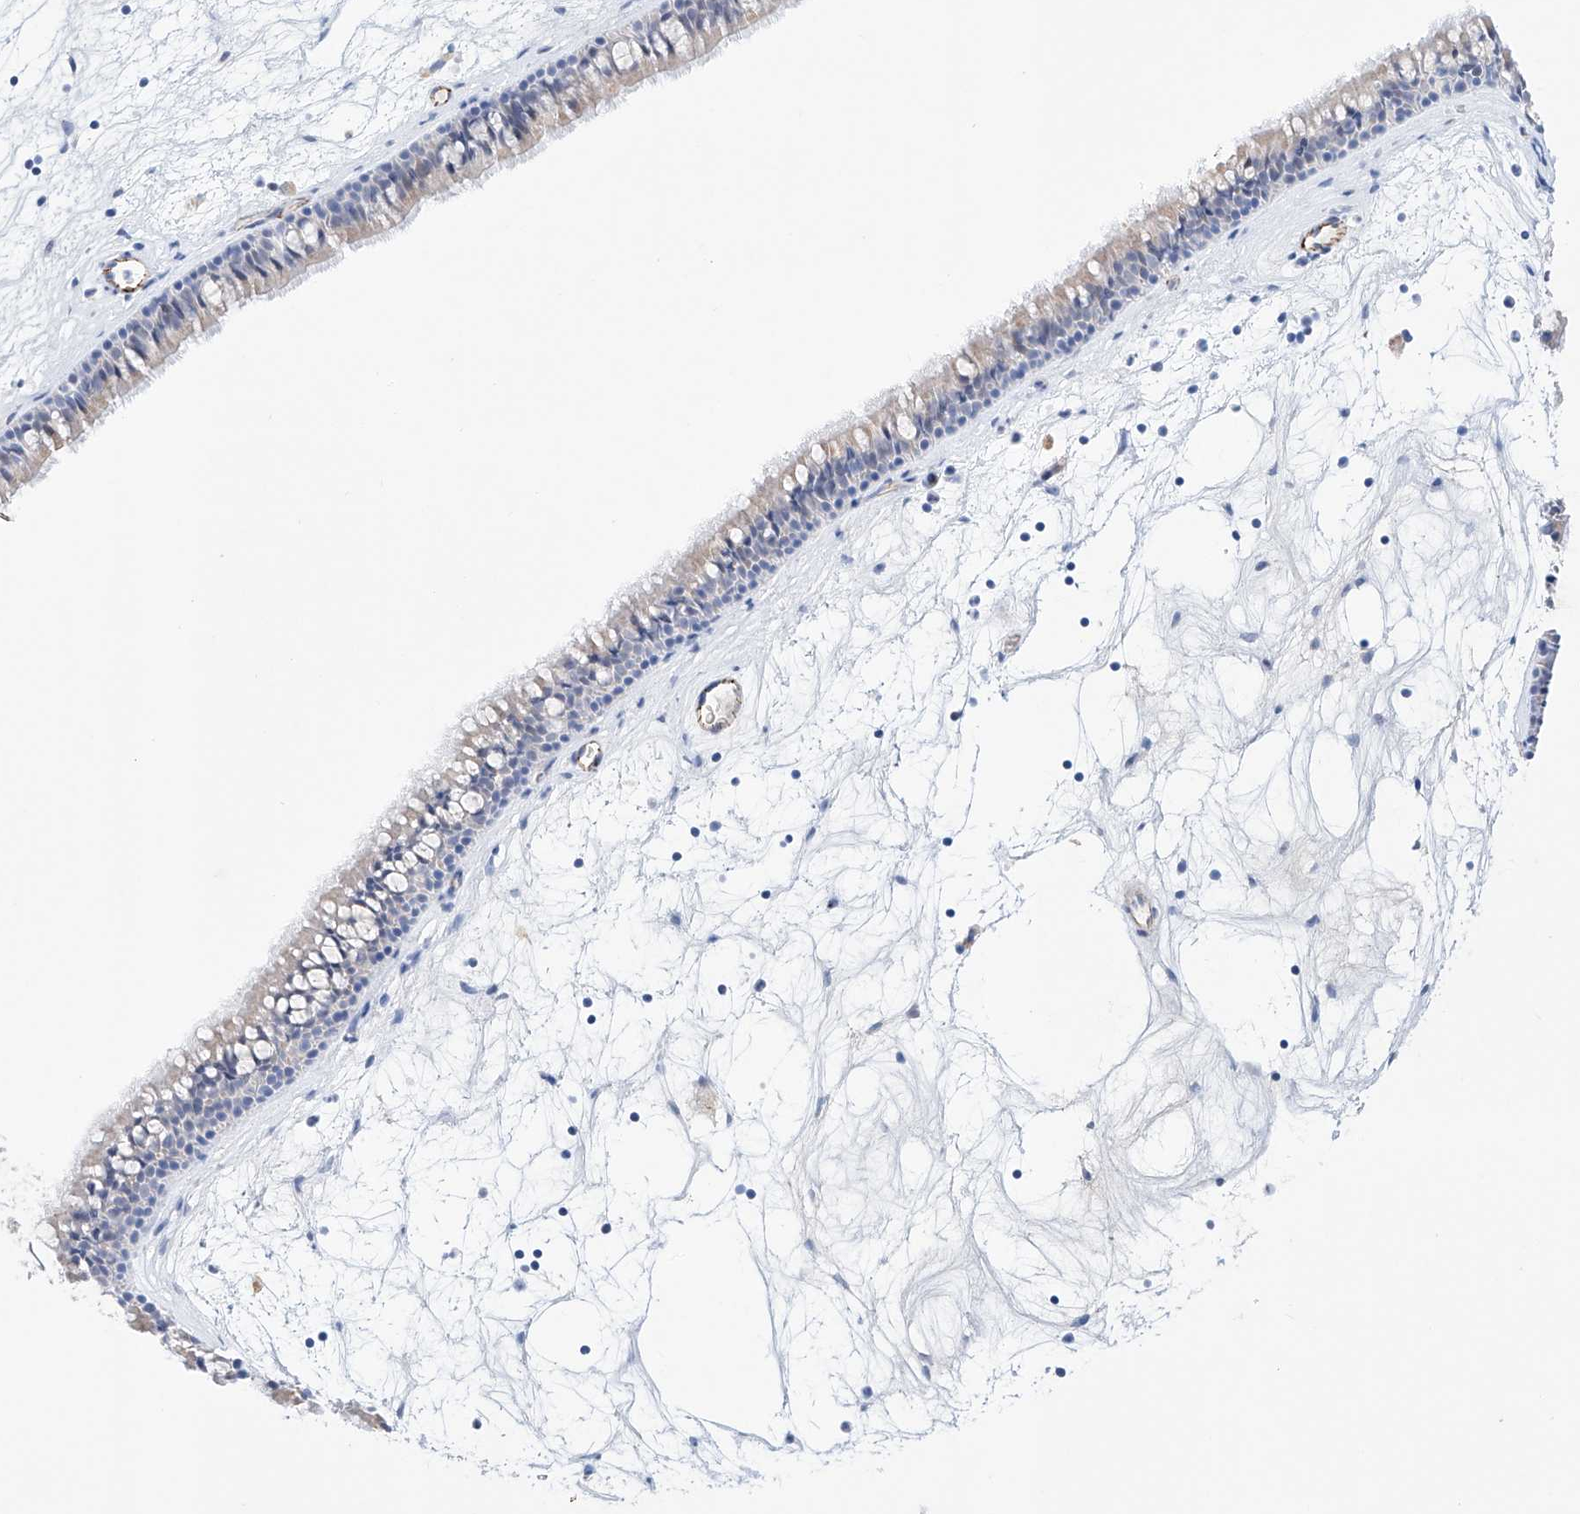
{"staining": {"intensity": "negative", "quantity": "none", "location": "none"}, "tissue": "nasopharynx", "cell_type": "Respiratory epithelial cells", "image_type": "normal", "snomed": [{"axis": "morphology", "description": "Normal tissue, NOS"}, {"axis": "topography", "description": "Nasopharynx"}], "caption": "Immunohistochemistry (IHC) of unremarkable human nasopharynx displays no staining in respiratory epithelial cells. (DAB immunohistochemistry with hematoxylin counter stain).", "gene": "ETV7", "patient": {"sex": "male", "age": 64}}